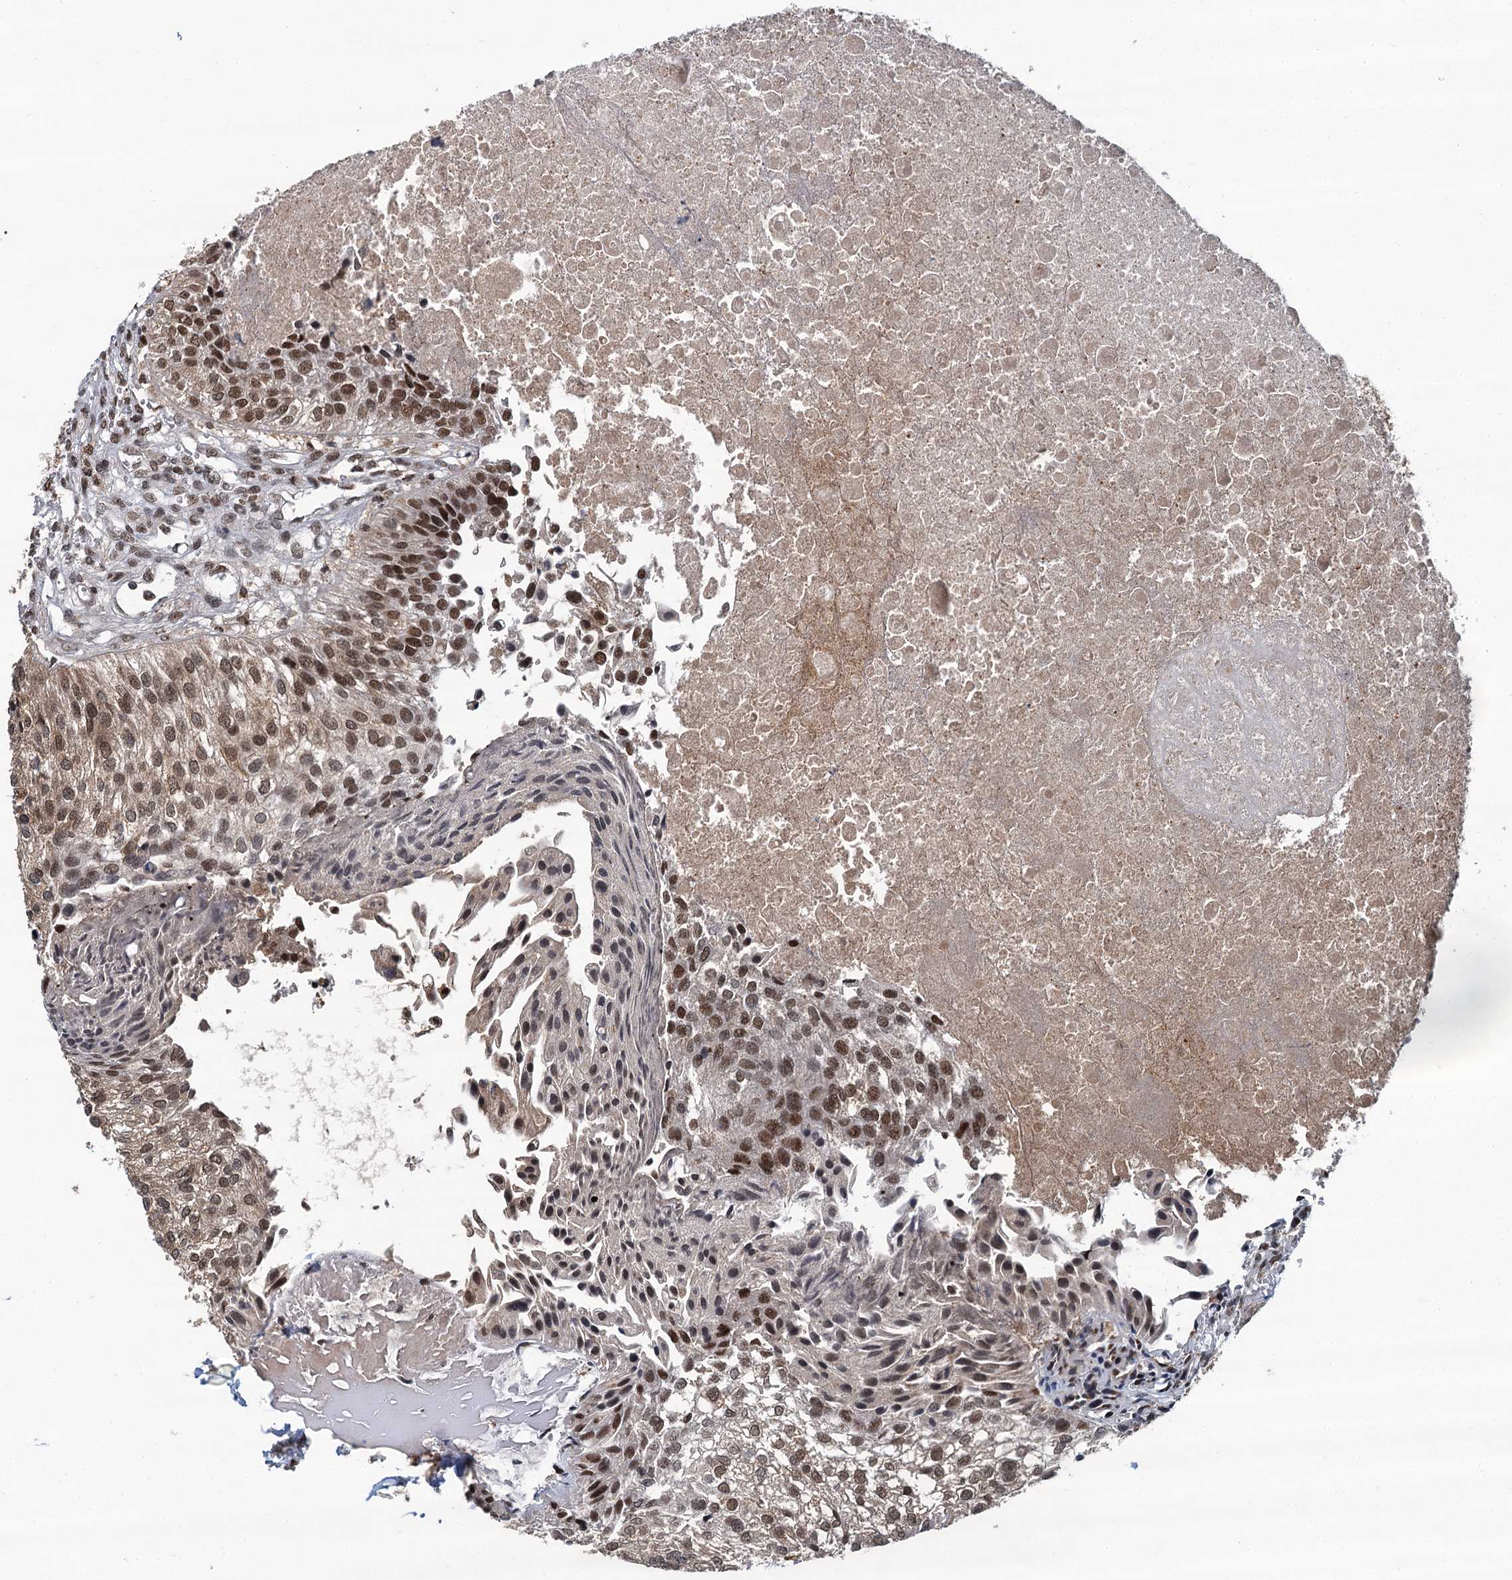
{"staining": {"intensity": "moderate", "quantity": "25%-75%", "location": "cytoplasmic/membranous,nuclear"}, "tissue": "urothelial cancer", "cell_type": "Tumor cells", "image_type": "cancer", "snomed": [{"axis": "morphology", "description": "Urothelial carcinoma, Low grade"}, {"axis": "topography", "description": "Urinary bladder"}], "caption": "Brown immunohistochemical staining in urothelial cancer displays moderate cytoplasmic/membranous and nuclear expression in about 25%-75% of tumor cells.", "gene": "PPHLN1", "patient": {"sex": "female", "age": 89}}